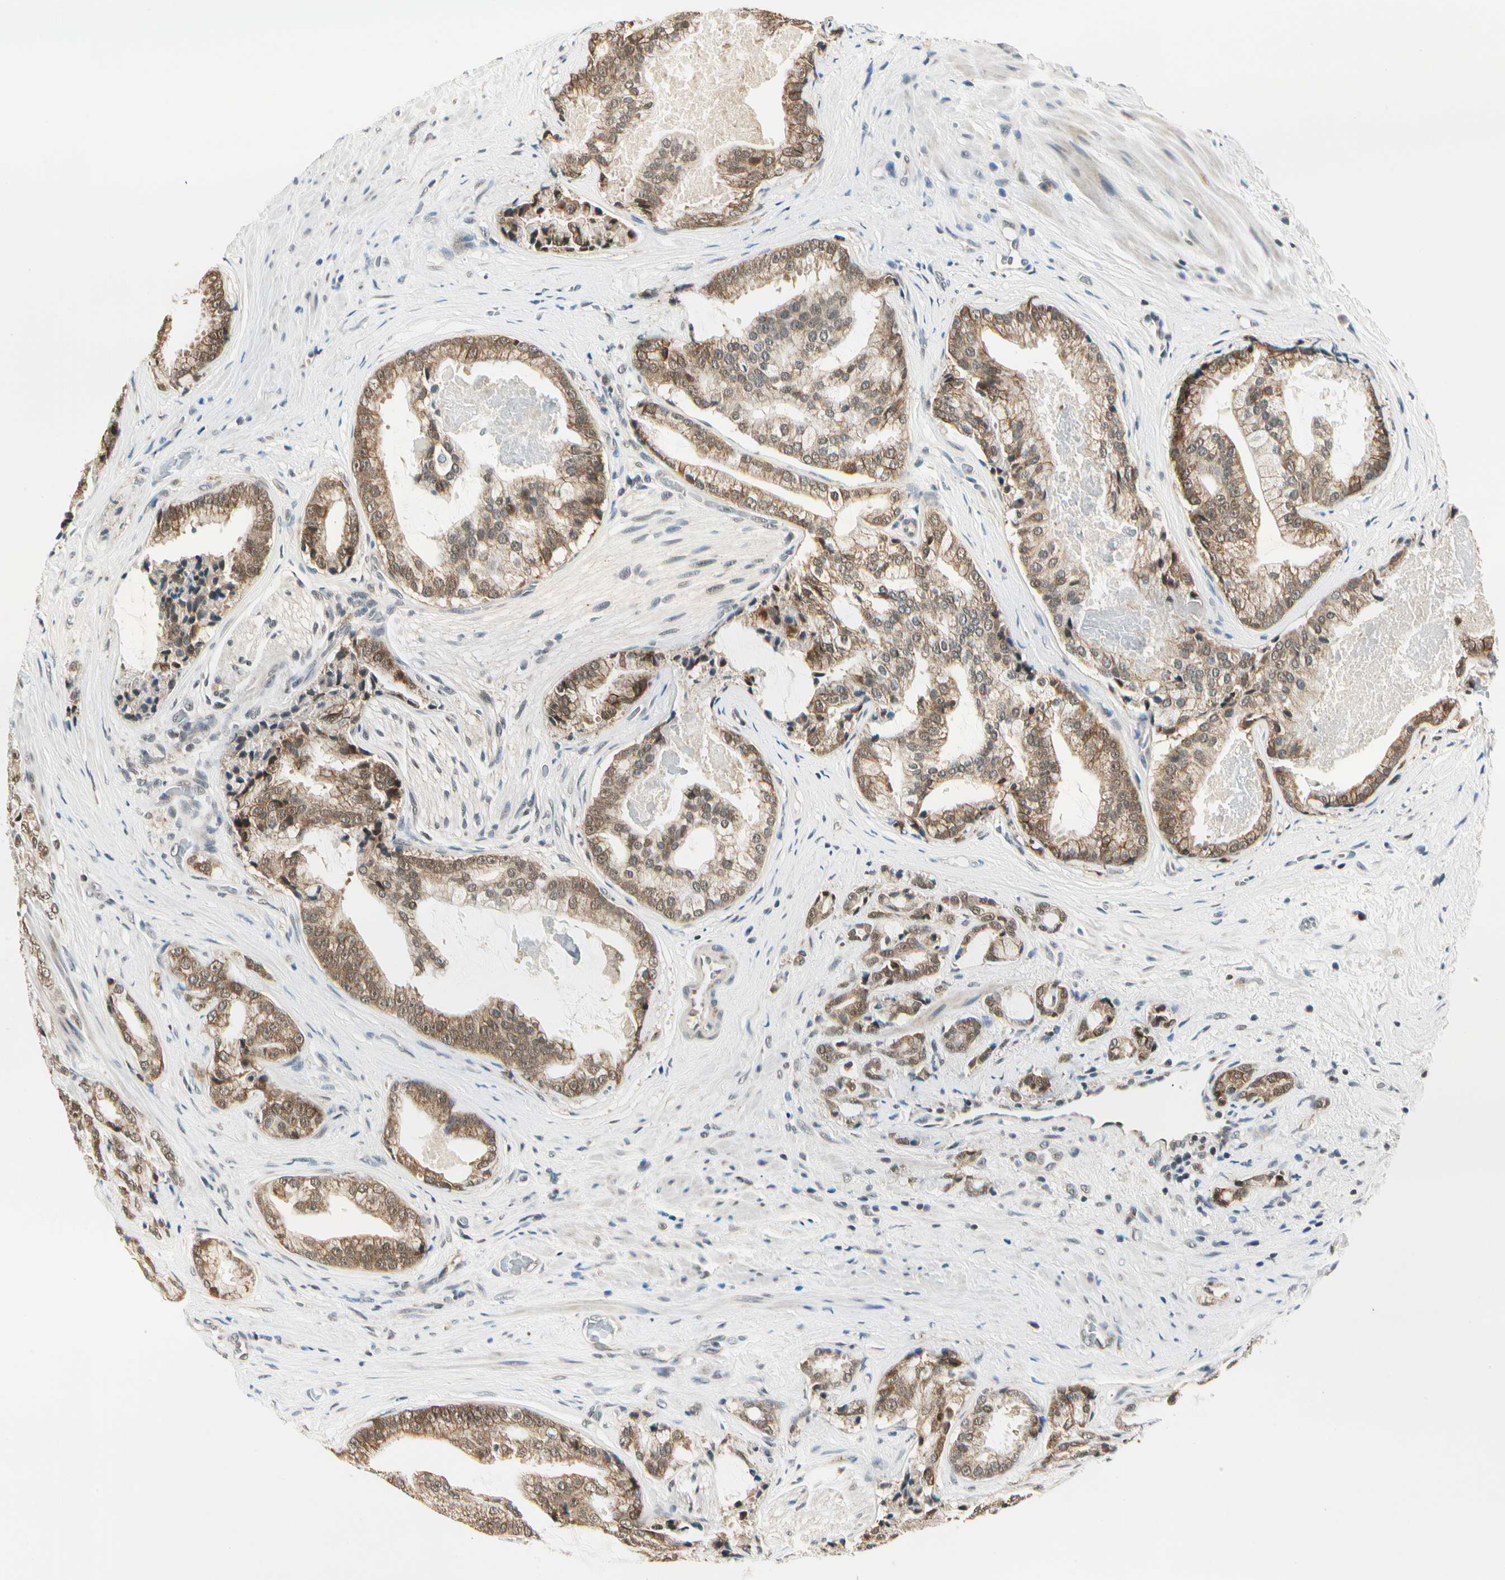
{"staining": {"intensity": "moderate", "quantity": ">75%", "location": "cytoplasmic/membranous"}, "tissue": "prostate cancer", "cell_type": "Tumor cells", "image_type": "cancer", "snomed": [{"axis": "morphology", "description": "Adenocarcinoma, Low grade"}, {"axis": "topography", "description": "Prostate"}], "caption": "A high-resolution histopathology image shows IHC staining of low-grade adenocarcinoma (prostate), which reveals moderate cytoplasmic/membranous staining in approximately >75% of tumor cells.", "gene": "PDK2", "patient": {"sex": "male", "age": 58}}